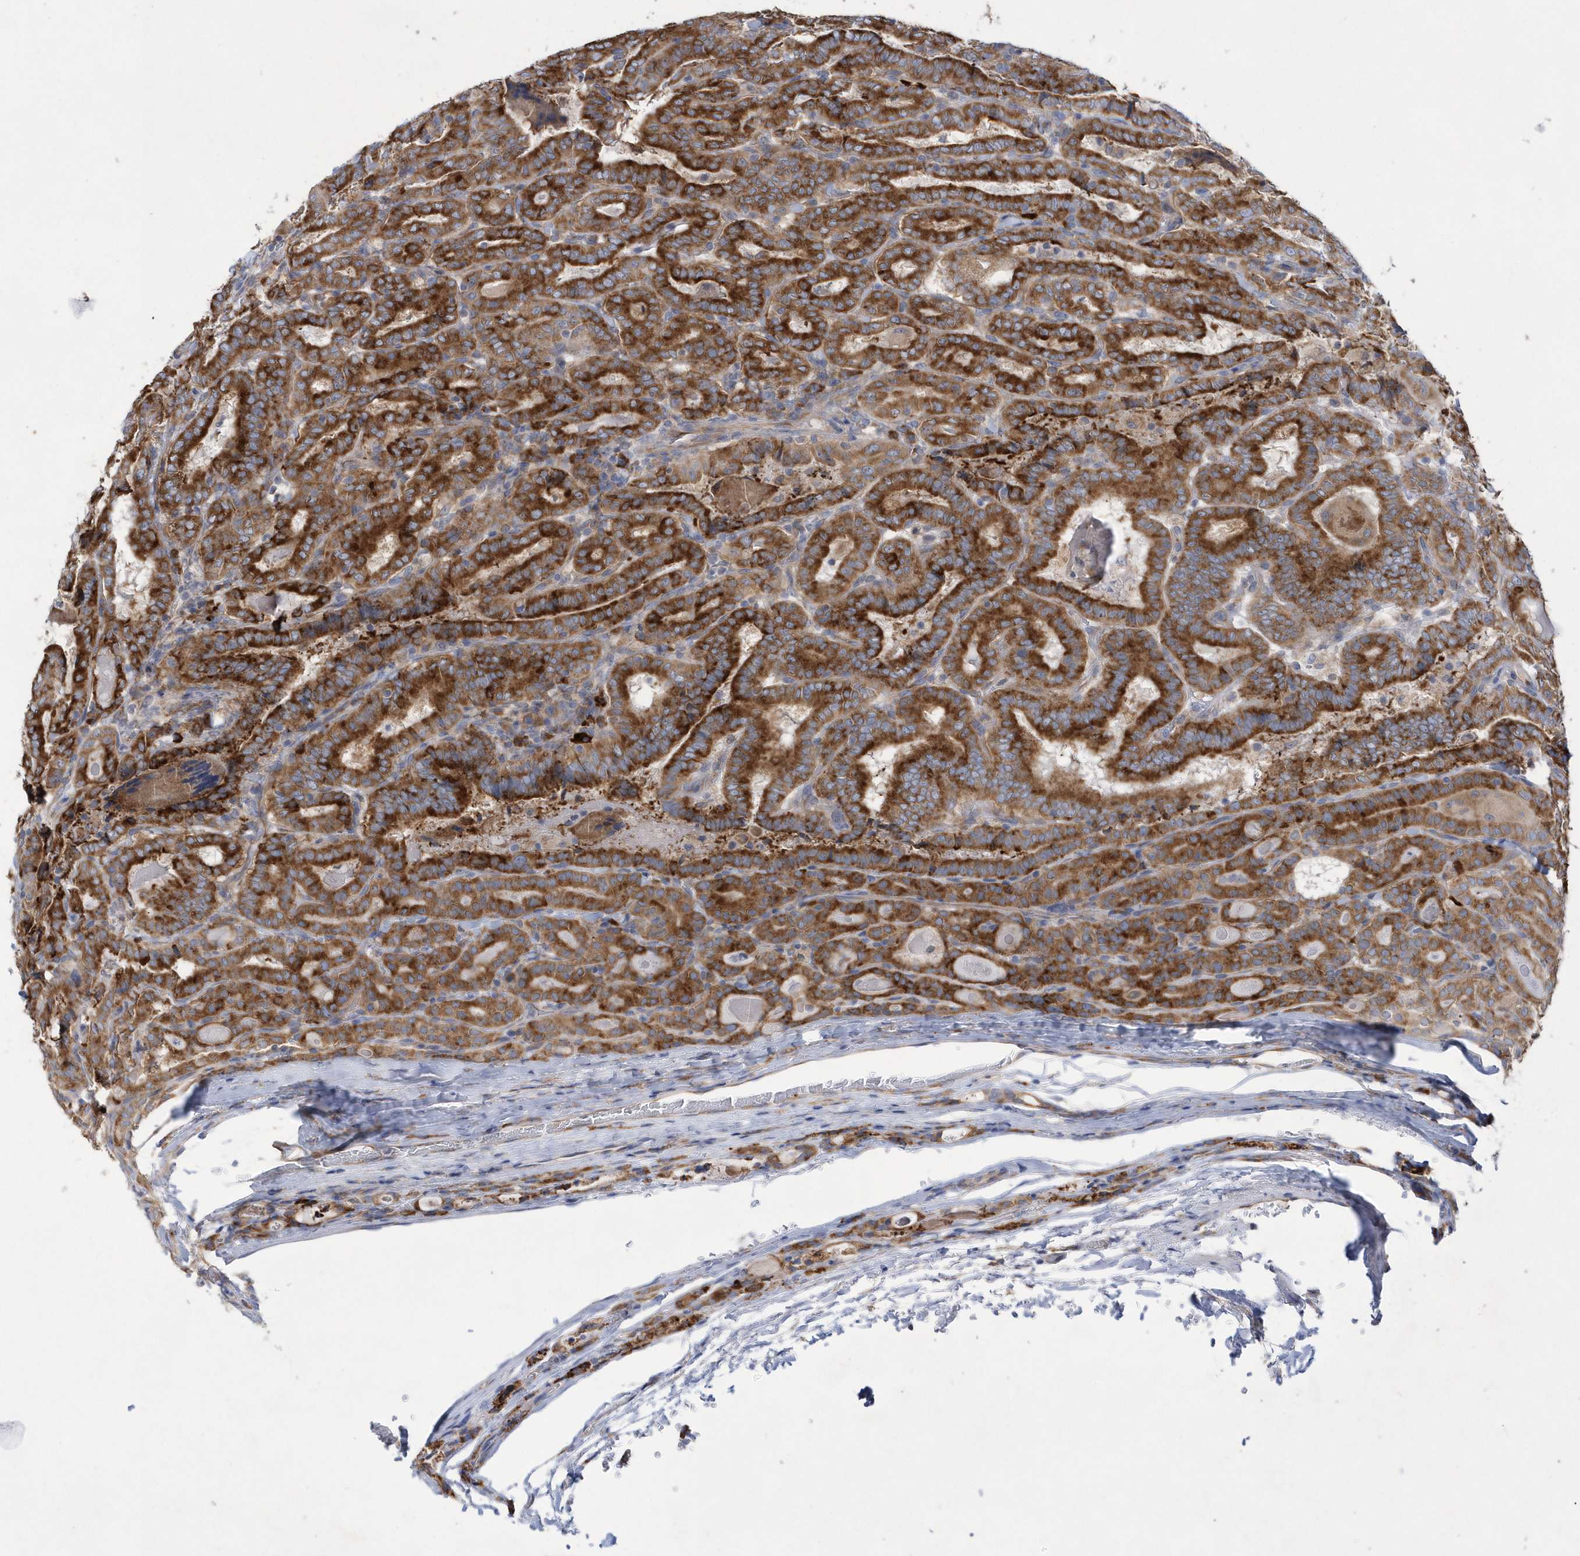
{"staining": {"intensity": "strong", "quantity": ">75%", "location": "cytoplasmic/membranous"}, "tissue": "thyroid cancer", "cell_type": "Tumor cells", "image_type": "cancer", "snomed": [{"axis": "morphology", "description": "Papillary adenocarcinoma, NOS"}, {"axis": "topography", "description": "Thyroid gland"}], "caption": "Human papillary adenocarcinoma (thyroid) stained with a protein marker exhibits strong staining in tumor cells.", "gene": "MED31", "patient": {"sex": "female", "age": 72}}